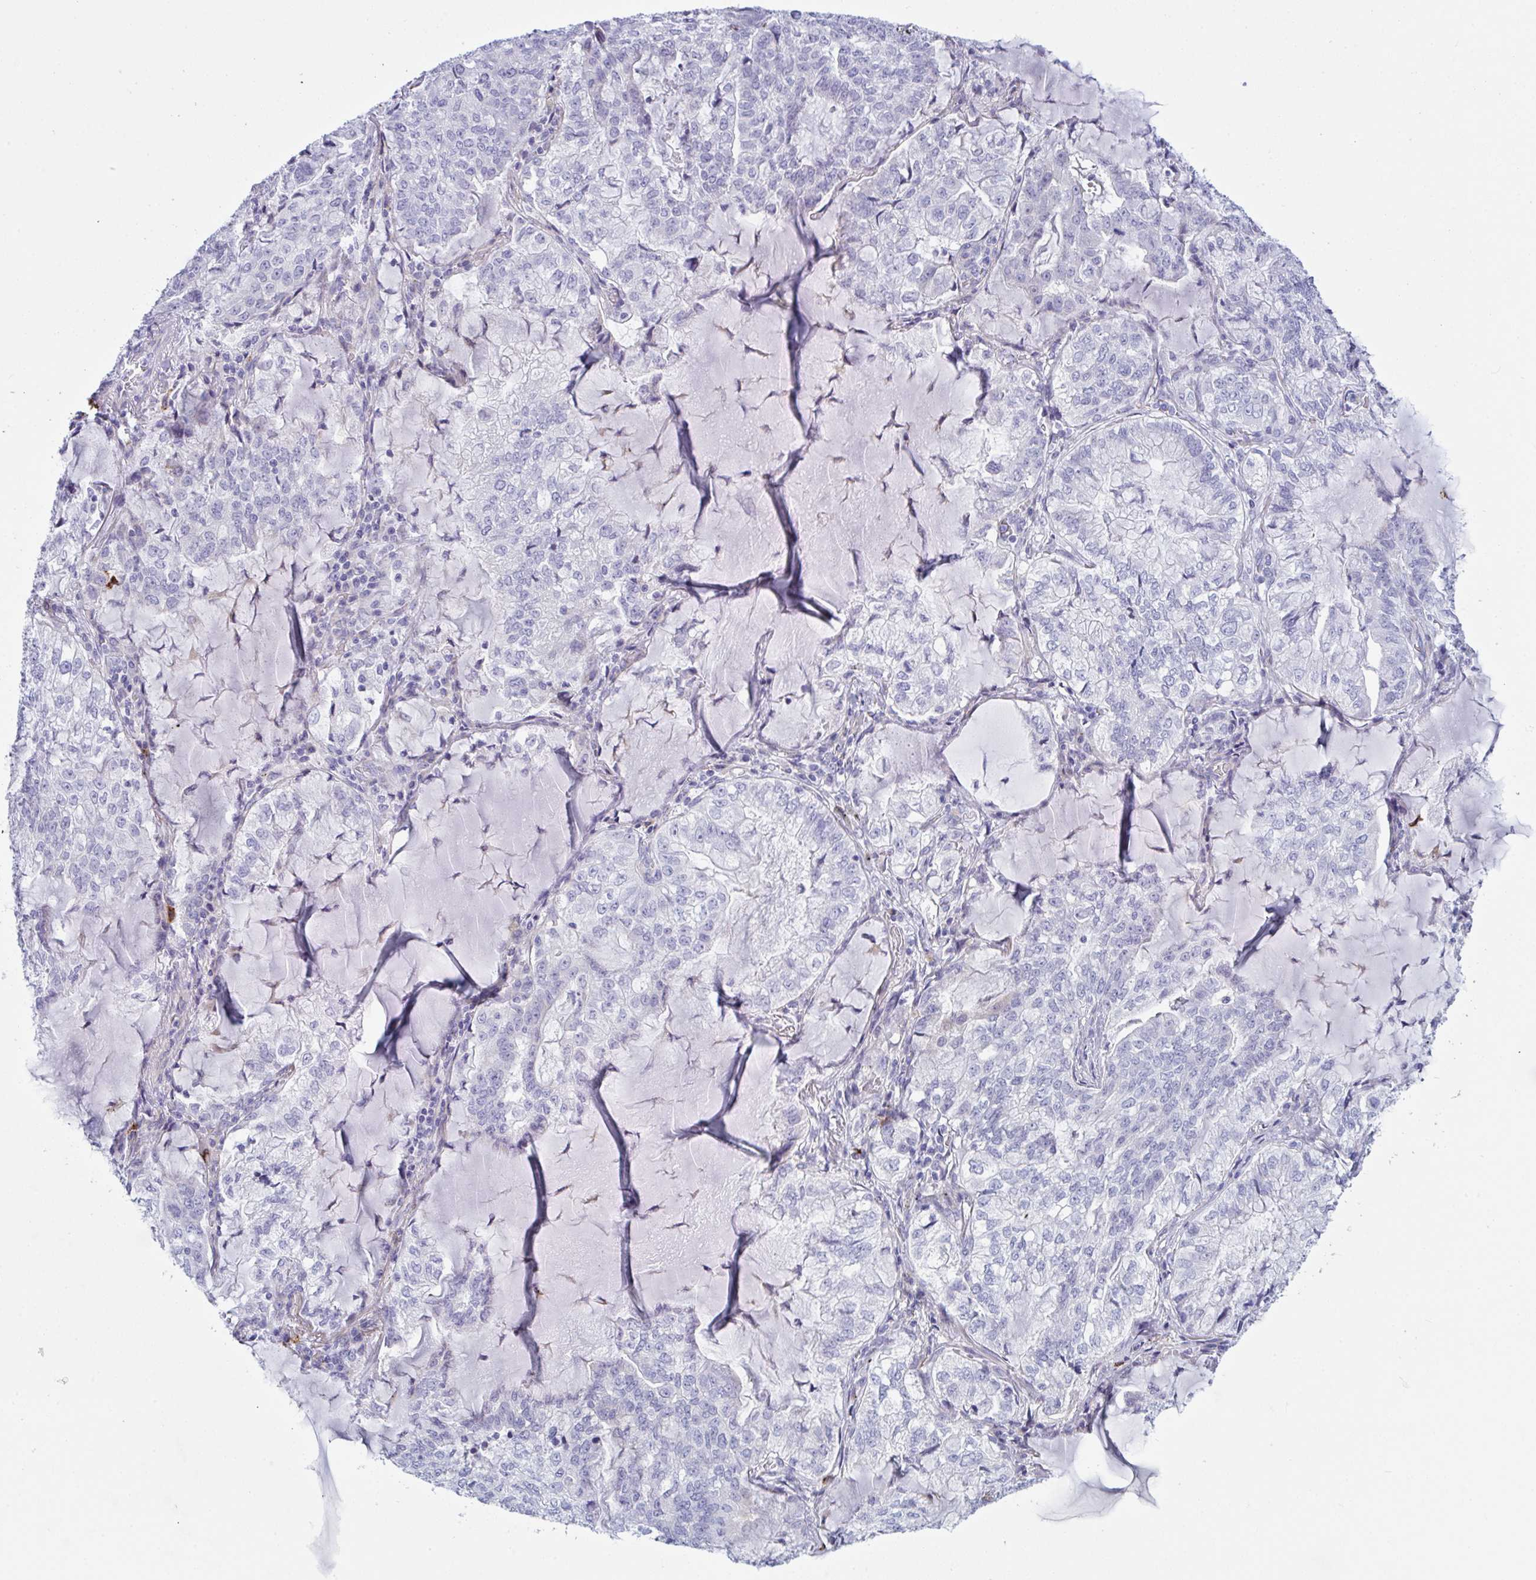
{"staining": {"intensity": "negative", "quantity": "none", "location": "none"}, "tissue": "lung cancer", "cell_type": "Tumor cells", "image_type": "cancer", "snomed": [{"axis": "morphology", "description": "Adenocarcinoma, NOS"}, {"axis": "topography", "description": "Lymph node"}, {"axis": "topography", "description": "Lung"}], "caption": "A histopathology image of lung cancer (adenocarcinoma) stained for a protein exhibits no brown staining in tumor cells.", "gene": "ZNF684", "patient": {"sex": "male", "age": 66}}